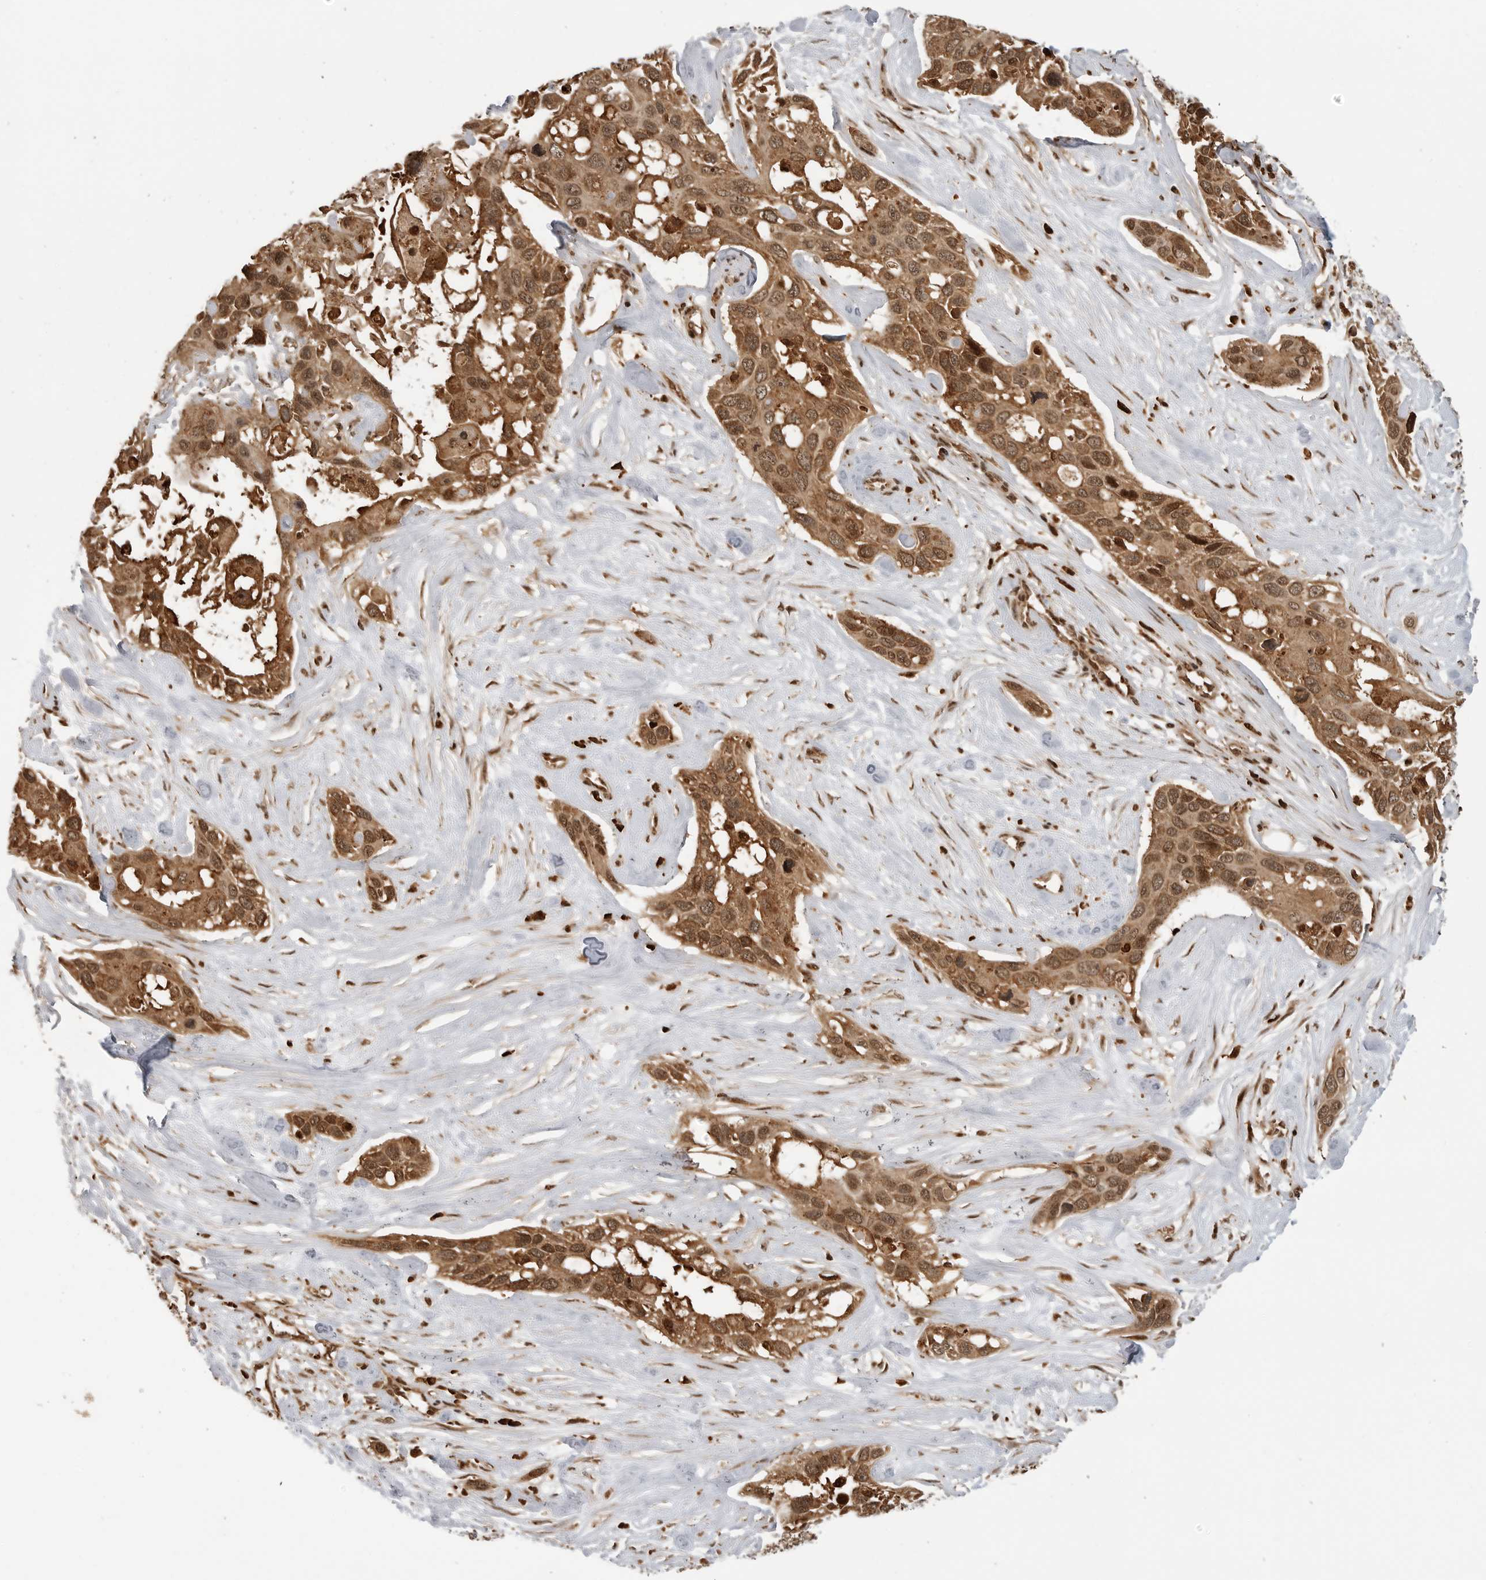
{"staining": {"intensity": "moderate", "quantity": ">75%", "location": "cytoplasmic/membranous,nuclear"}, "tissue": "pancreatic cancer", "cell_type": "Tumor cells", "image_type": "cancer", "snomed": [{"axis": "morphology", "description": "Adenocarcinoma, NOS"}, {"axis": "topography", "description": "Pancreas"}], "caption": "Immunohistochemistry (IHC) staining of adenocarcinoma (pancreatic), which shows medium levels of moderate cytoplasmic/membranous and nuclear positivity in approximately >75% of tumor cells indicating moderate cytoplasmic/membranous and nuclear protein expression. The staining was performed using DAB (3,3'-diaminobenzidine) (brown) for protein detection and nuclei were counterstained in hematoxylin (blue).", "gene": "BMP2K", "patient": {"sex": "female", "age": 60}}